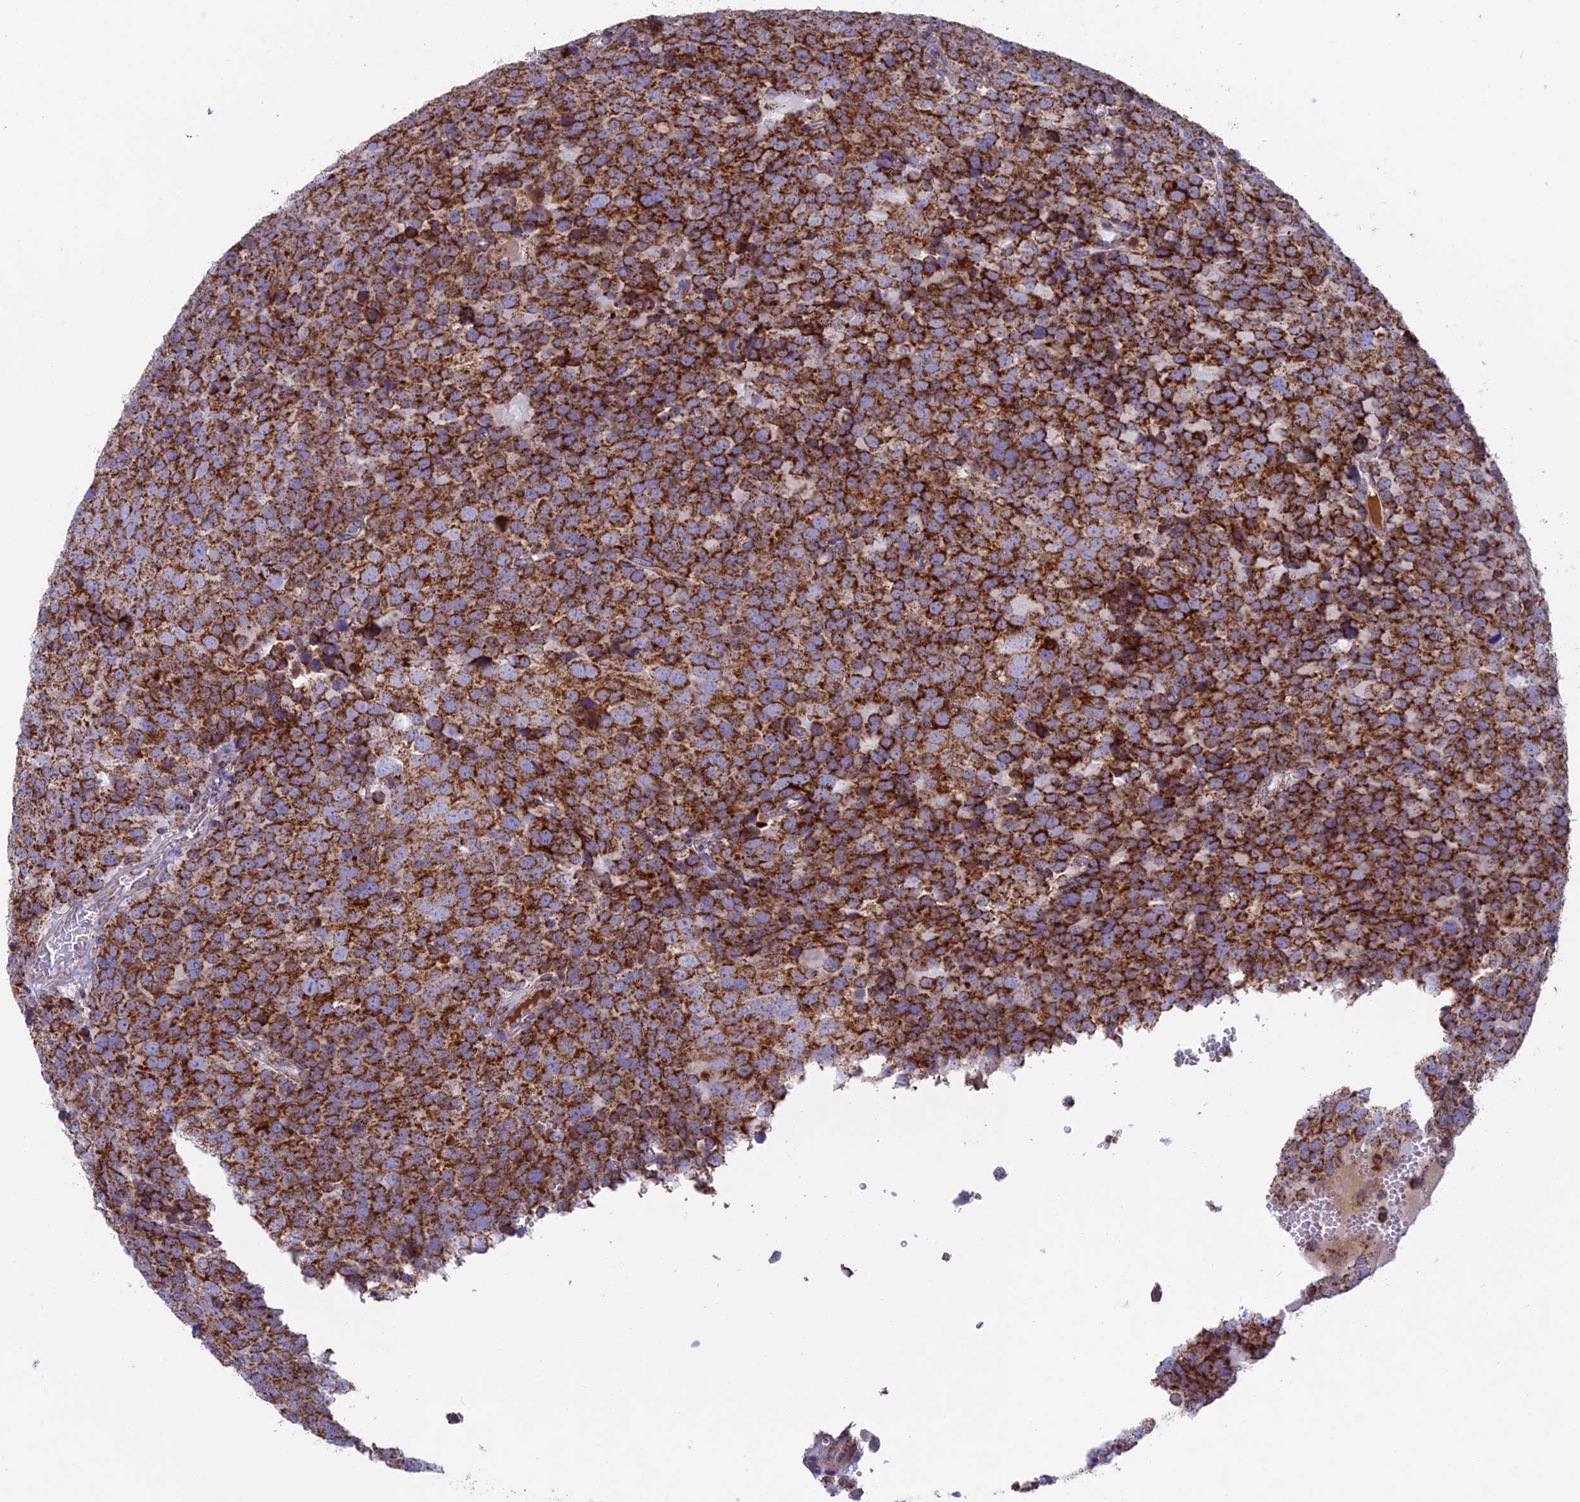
{"staining": {"intensity": "strong", "quantity": ">75%", "location": "cytoplasmic/membranous"}, "tissue": "testis cancer", "cell_type": "Tumor cells", "image_type": "cancer", "snomed": [{"axis": "morphology", "description": "Seminoma, NOS"}, {"axis": "topography", "description": "Testis"}], "caption": "Immunohistochemical staining of testis cancer (seminoma) shows strong cytoplasmic/membranous protein staining in about >75% of tumor cells.", "gene": "CS", "patient": {"sex": "male", "age": 71}}